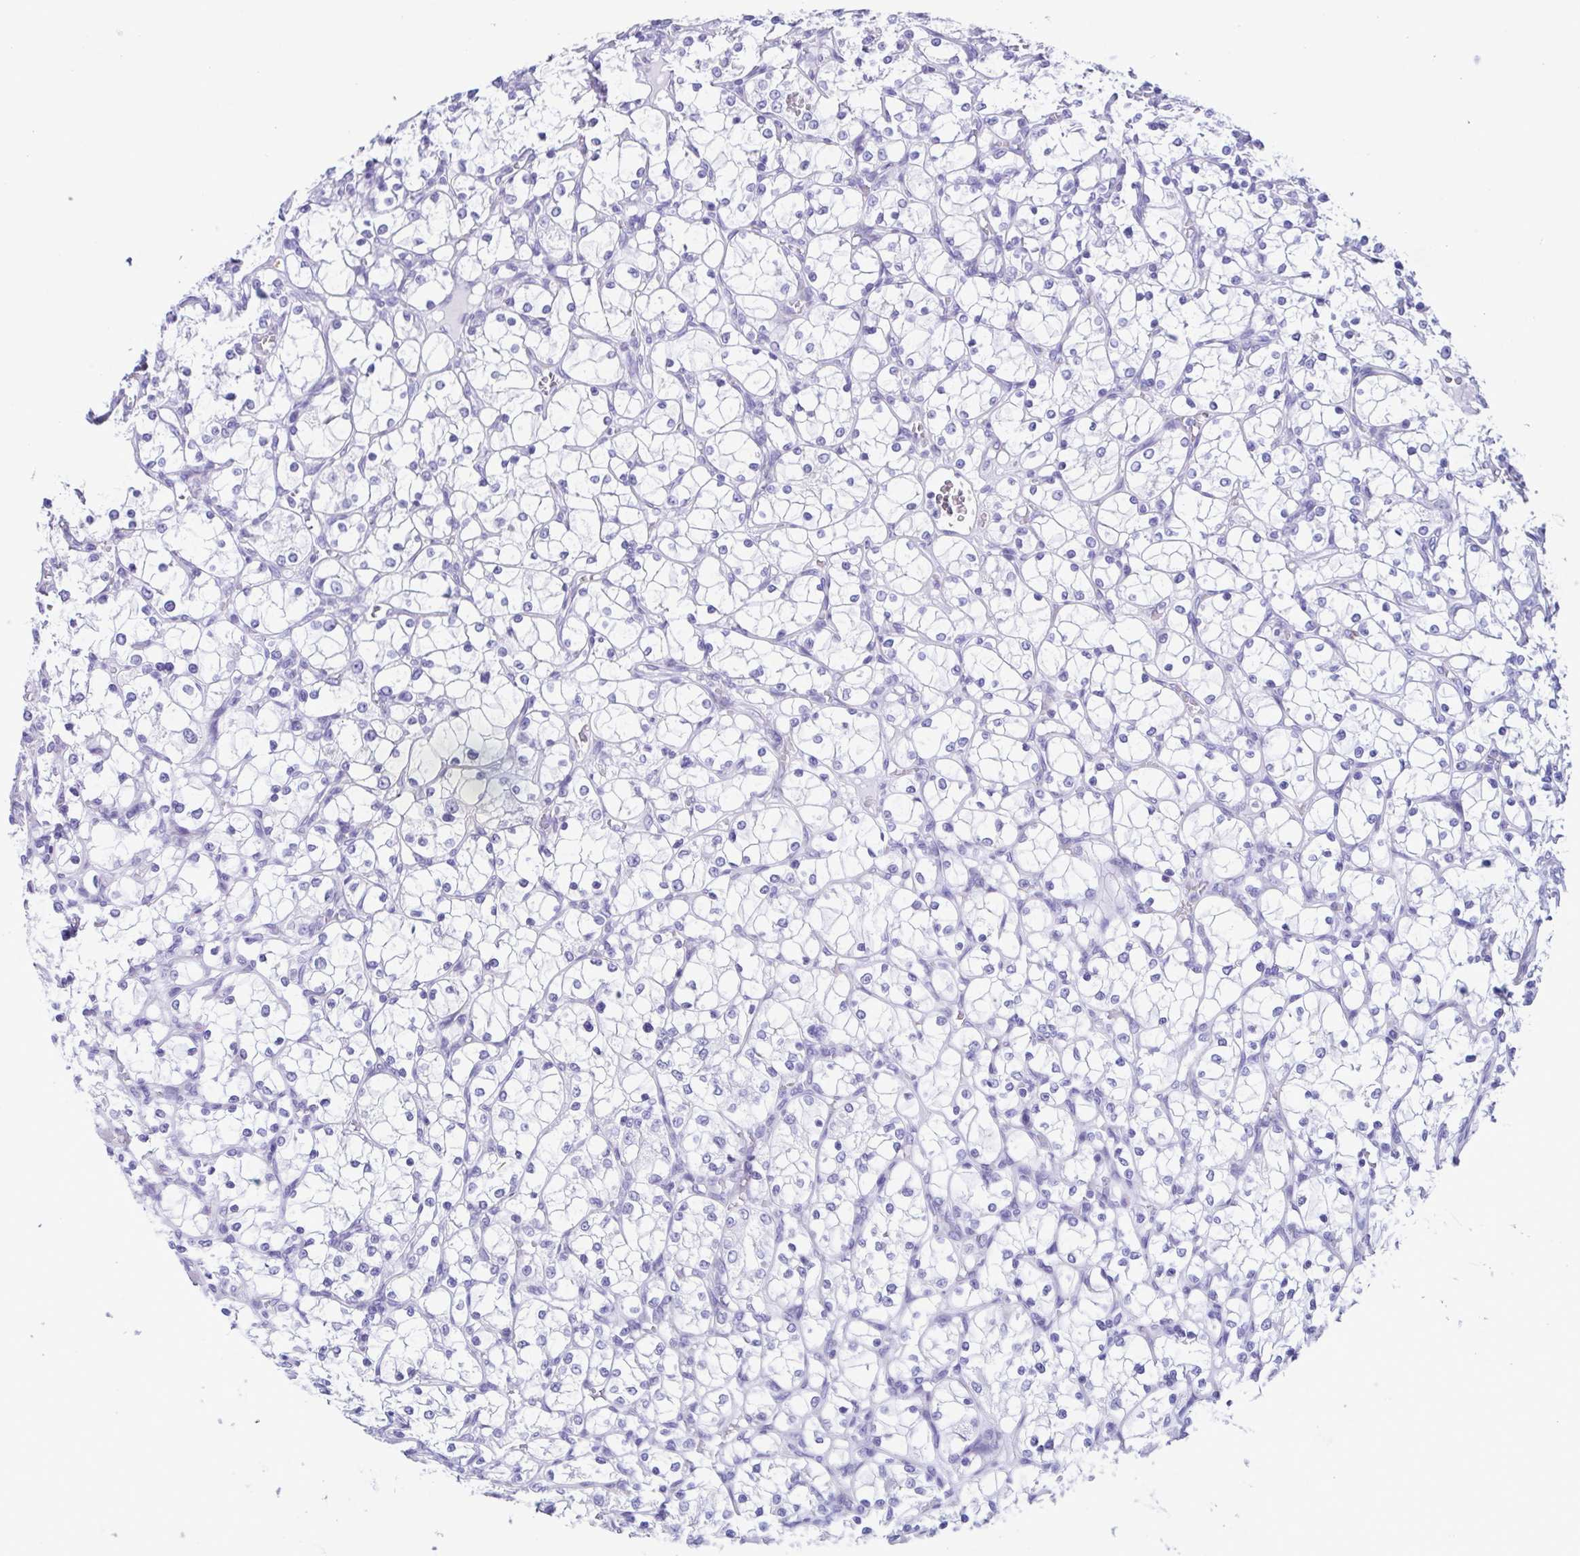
{"staining": {"intensity": "negative", "quantity": "none", "location": "none"}, "tissue": "renal cancer", "cell_type": "Tumor cells", "image_type": "cancer", "snomed": [{"axis": "morphology", "description": "Adenocarcinoma, NOS"}, {"axis": "topography", "description": "Kidney"}], "caption": "A histopathology image of renal cancer (adenocarcinoma) stained for a protein displays no brown staining in tumor cells. (Immunohistochemistry, brightfield microscopy, high magnification).", "gene": "ACTRT3", "patient": {"sex": "female", "age": 69}}